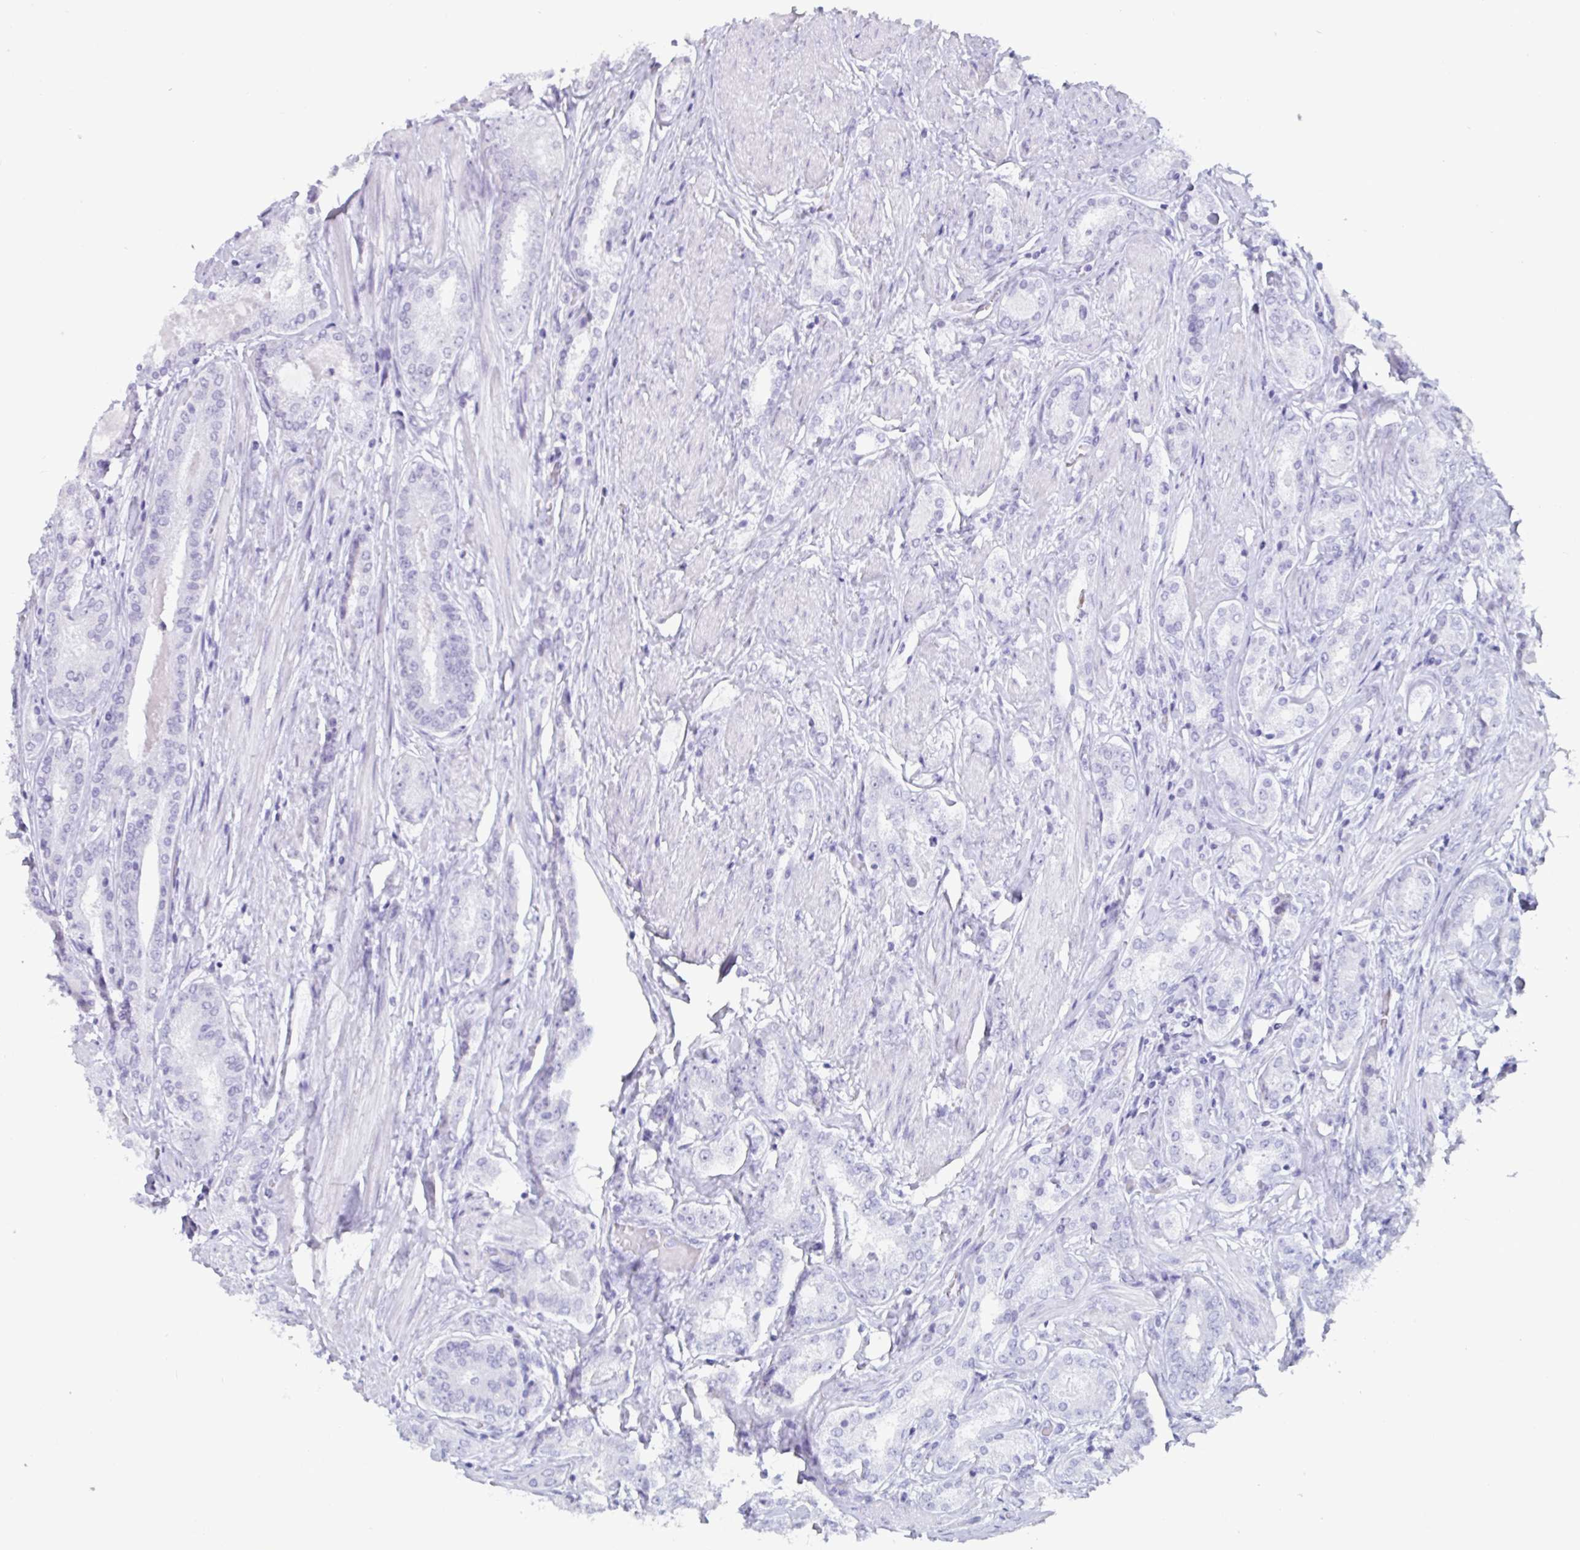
{"staining": {"intensity": "negative", "quantity": "none", "location": "none"}, "tissue": "prostate cancer", "cell_type": "Tumor cells", "image_type": "cancer", "snomed": [{"axis": "morphology", "description": "Adenocarcinoma, High grade"}, {"axis": "topography", "description": "Prostate"}], "caption": "This is an immunohistochemistry image of human prostate cancer (adenocarcinoma (high-grade)). There is no positivity in tumor cells.", "gene": "VSIG10L", "patient": {"sex": "male", "age": 63}}